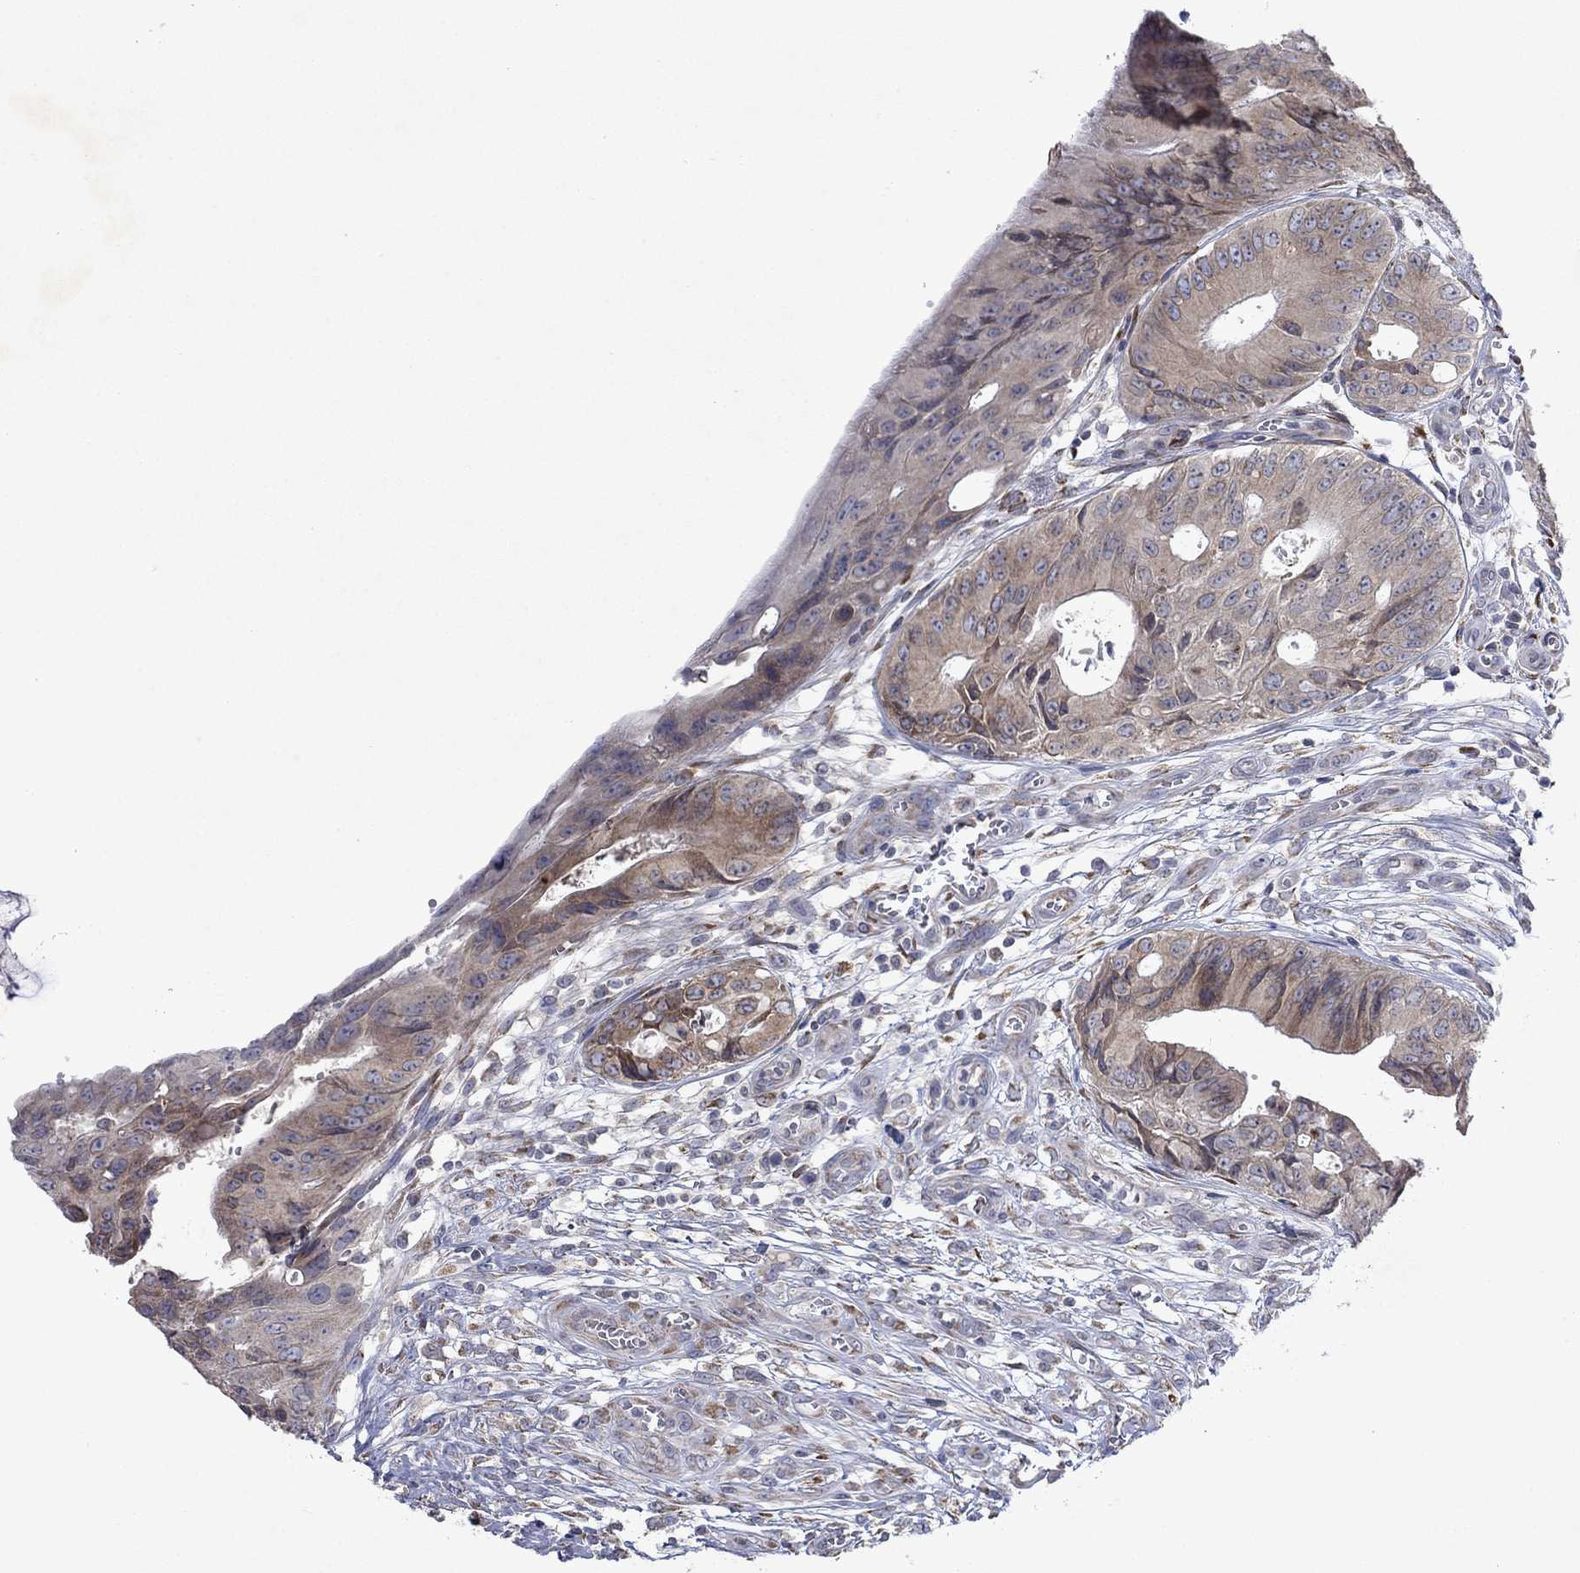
{"staining": {"intensity": "moderate", "quantity": "<25%", "location": "cytoplasmic/membranous"}, "tissue": "colorectal cancer", "cell_type": "Tumor cells", "image_type": "cancer", "snomed": [{"axis": "morphology", "description": "Normal tissue, NOS"}, {"axis": "morphology", "description": "Adenocarcinoma, NOS"}, {"axis": "topography", "description": "Colon"}], "caption": "The photomicrograph exhibits a brown stain indicating the presence of a protein in the cytoplasmic/membranous of tumor cells in colorectal cancer. (DAB (3,3'-diaminobenzidine) IHC with brightfield microscopy, high magnification).", "gene": "TMEM97", "patient": {"sex": "male", "age": 65}}